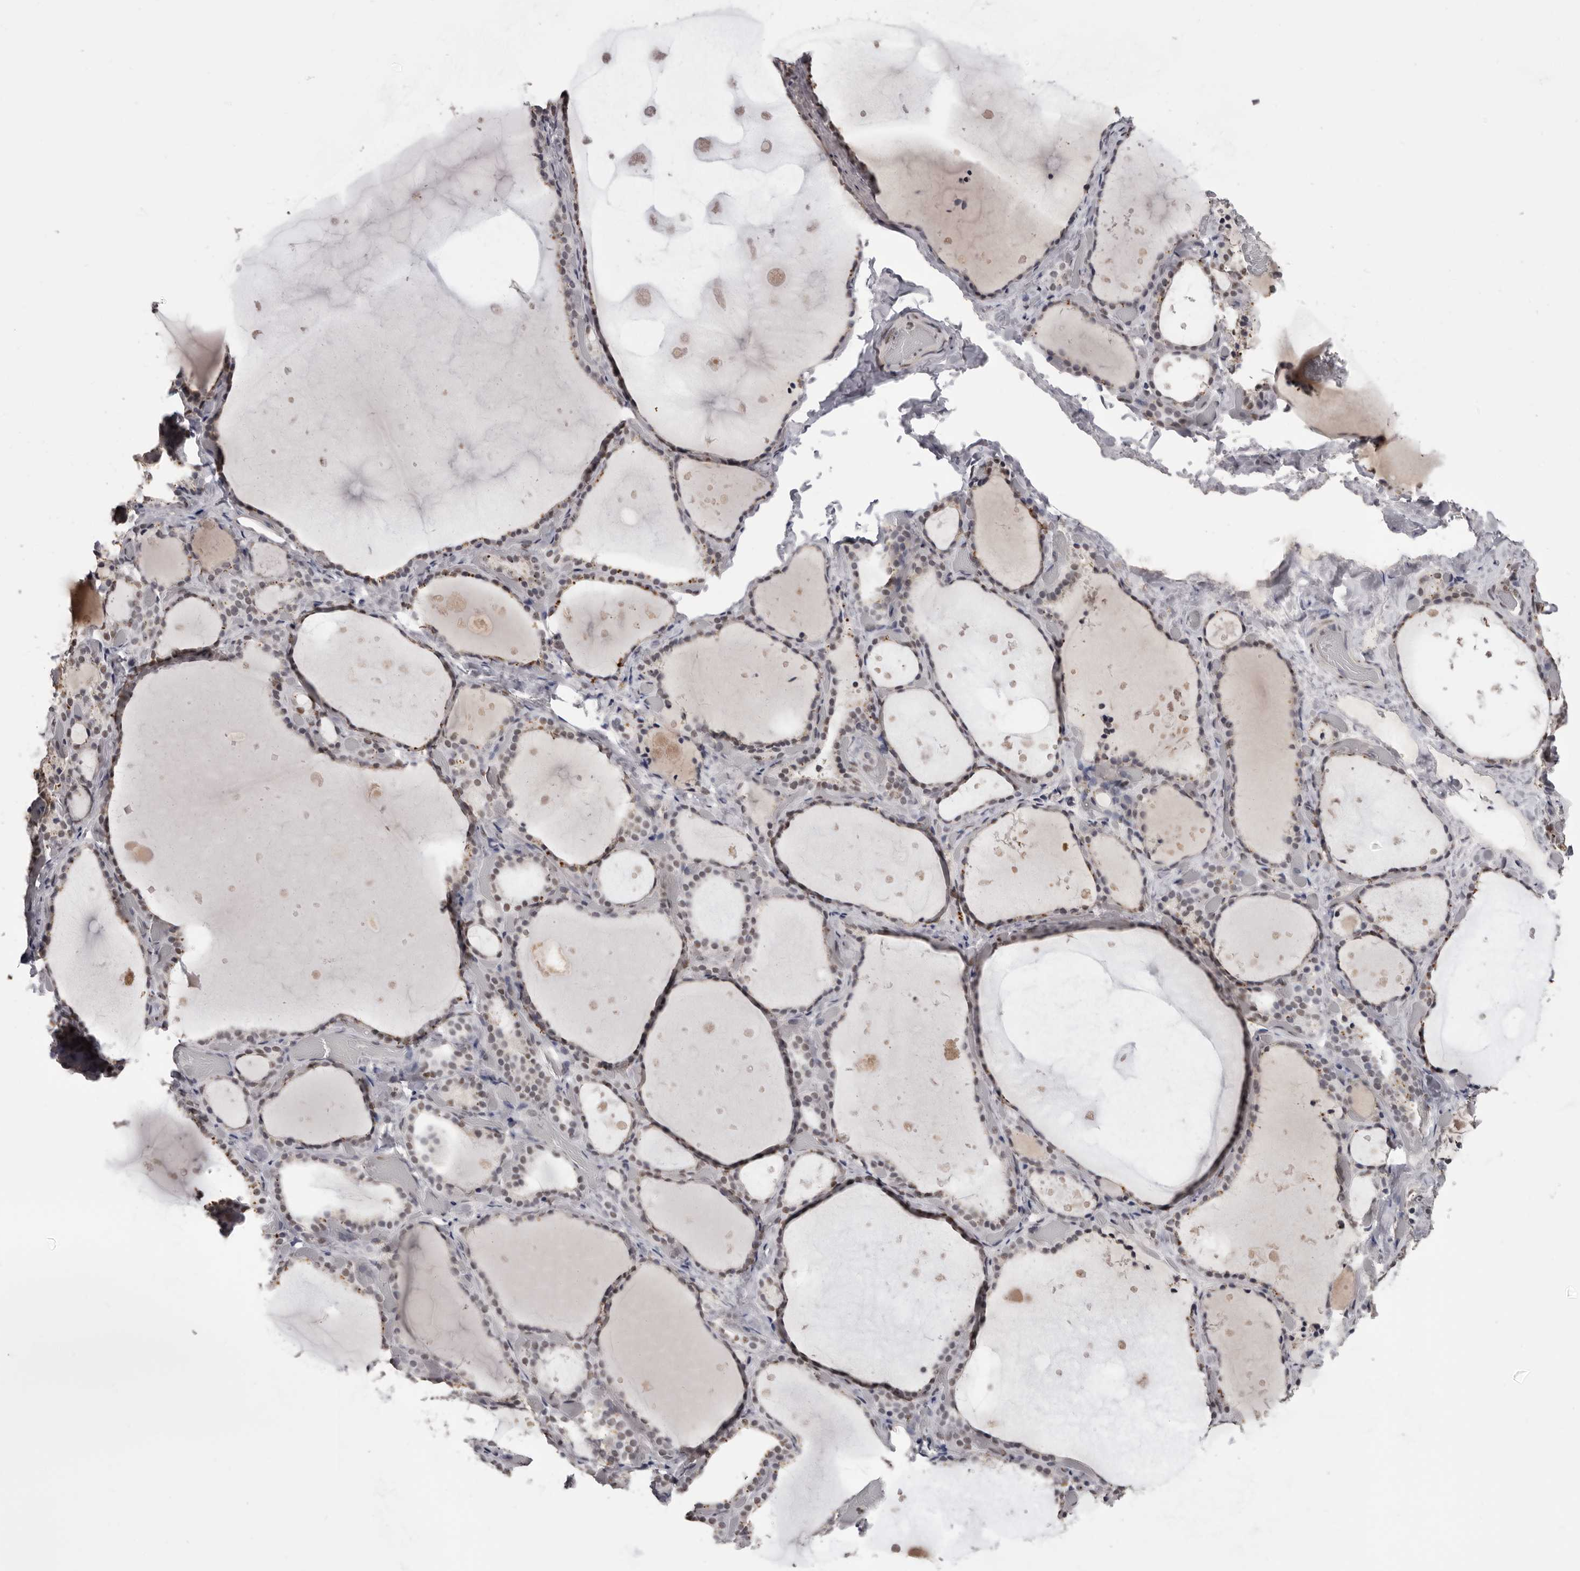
{"staining": {"intensity": "weak", "quantity": ">75%", "location": "nuclear"}, "tissue": "thyroid gland", "cell_type": "Glandular cells", "image_type": "normal", "snomed": [{"axis": "morphology", "description": "Normal tissue, NOS"}, {"axis": "topography", "description": "Thyroid gland"}], "caption": "Protein analysis of normal thyroid gland shows weak nuclear staining in about >75% of glandular cells.", "gene": "SCAF4", "patient": {"sex": "female", "age": 44}}